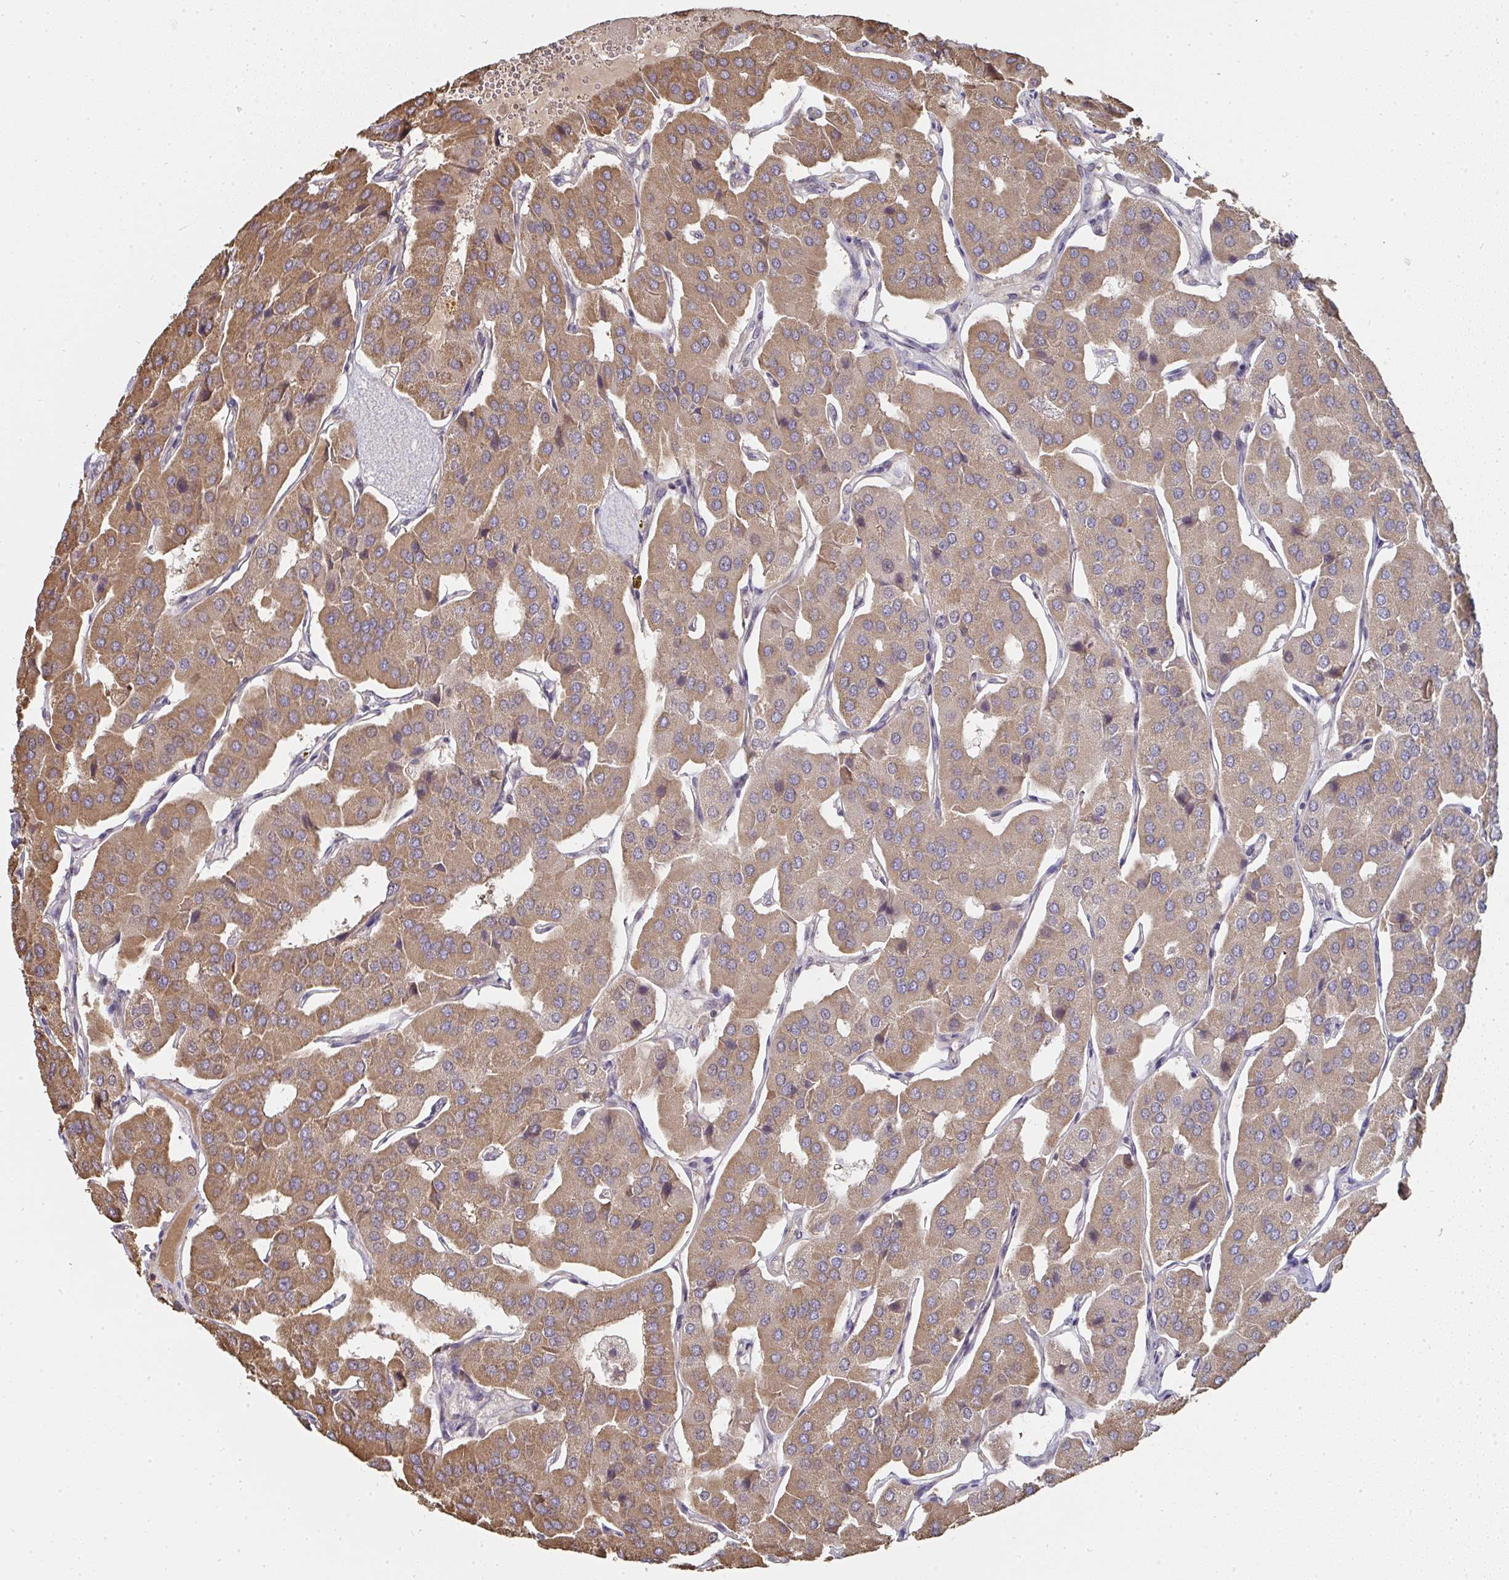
{"staining": {"intensity": "moderate", "quantity": ">75%", "location": "cytoplasmic/membranous"}, "tissue": "parathyroid gland", "cell_type": "Glandular cells", "image_type": "normal", "snomed": [{"axis": "morphology", "description": "Normal tissue, NOS"}, {"axis": "morphology", "description": "Adenoma, NOS"}, {"axis": "topography", "description": "Parathyroid gland"}], "caption": "Immunohistochemical staining of unremarkable human parathyroid gland reveals moderate cytoplasmic/membranous protein staining in about >75% of glandular cells.", "gene": "AGTPBP1", "patient": {"sex": "female", "age": 86}}